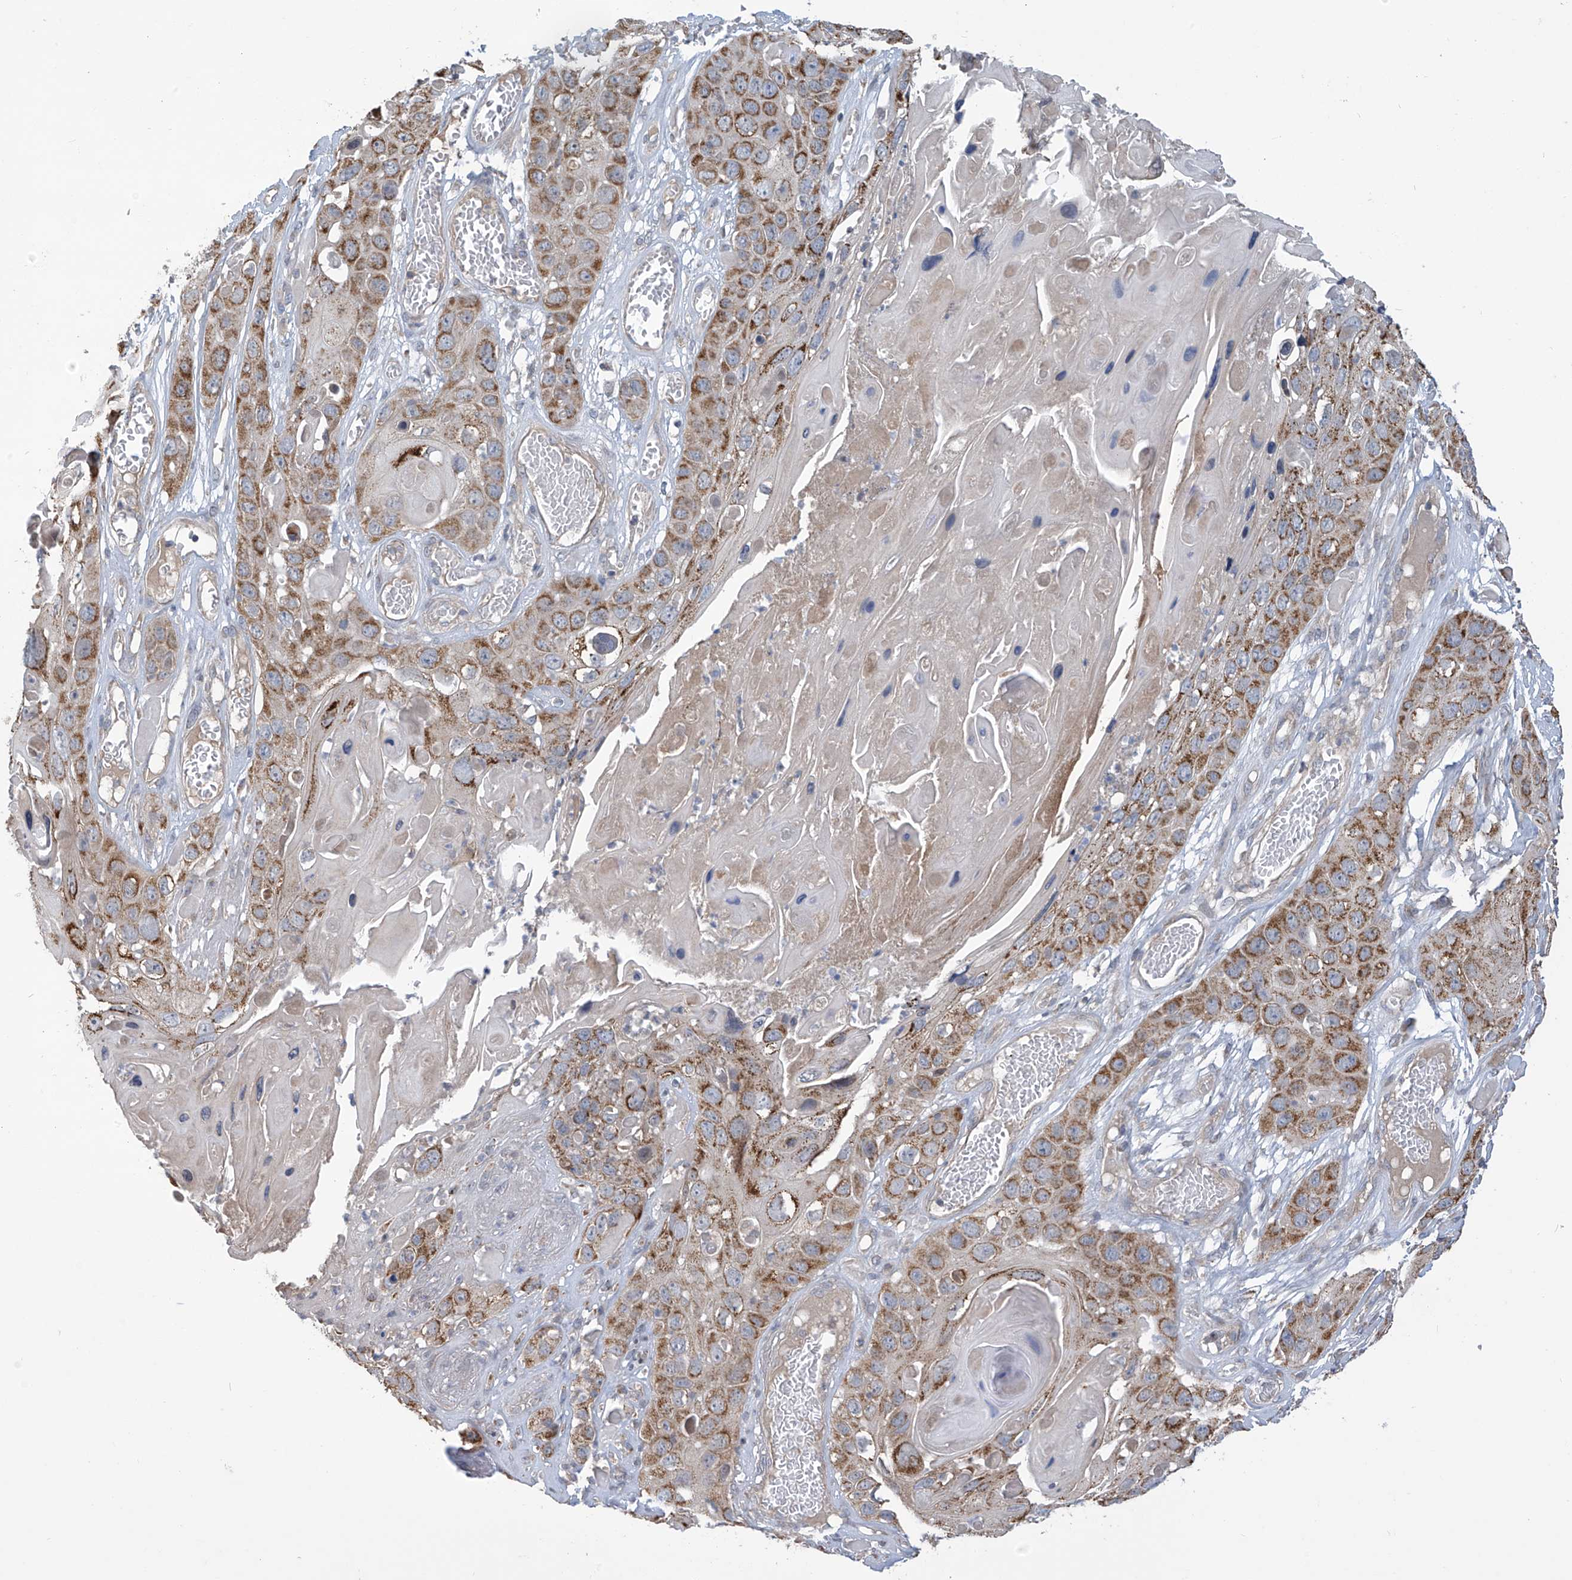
{"staining": {"intensity": "moderate", "quantity": ">75%", "location": "cytoplasmic/membranous"}, "tissue": "skin cancer", "cell_type": "Tumor cells", "image_type": "cancer", "snomed": [{"axis": "morphology", "description": "Squamous cell carcinoma, NOS"}, {"axis": "topography", "description": "Skin"}], "caption": "Brown immunohistochemical staining in skin squamous cell carcinoma reveals moderate cytoplasmic/membranous expression in about >75% of tumor cells.", "gene": "SCGB1D2", "patient": {"sex": "male", "age": 55}}